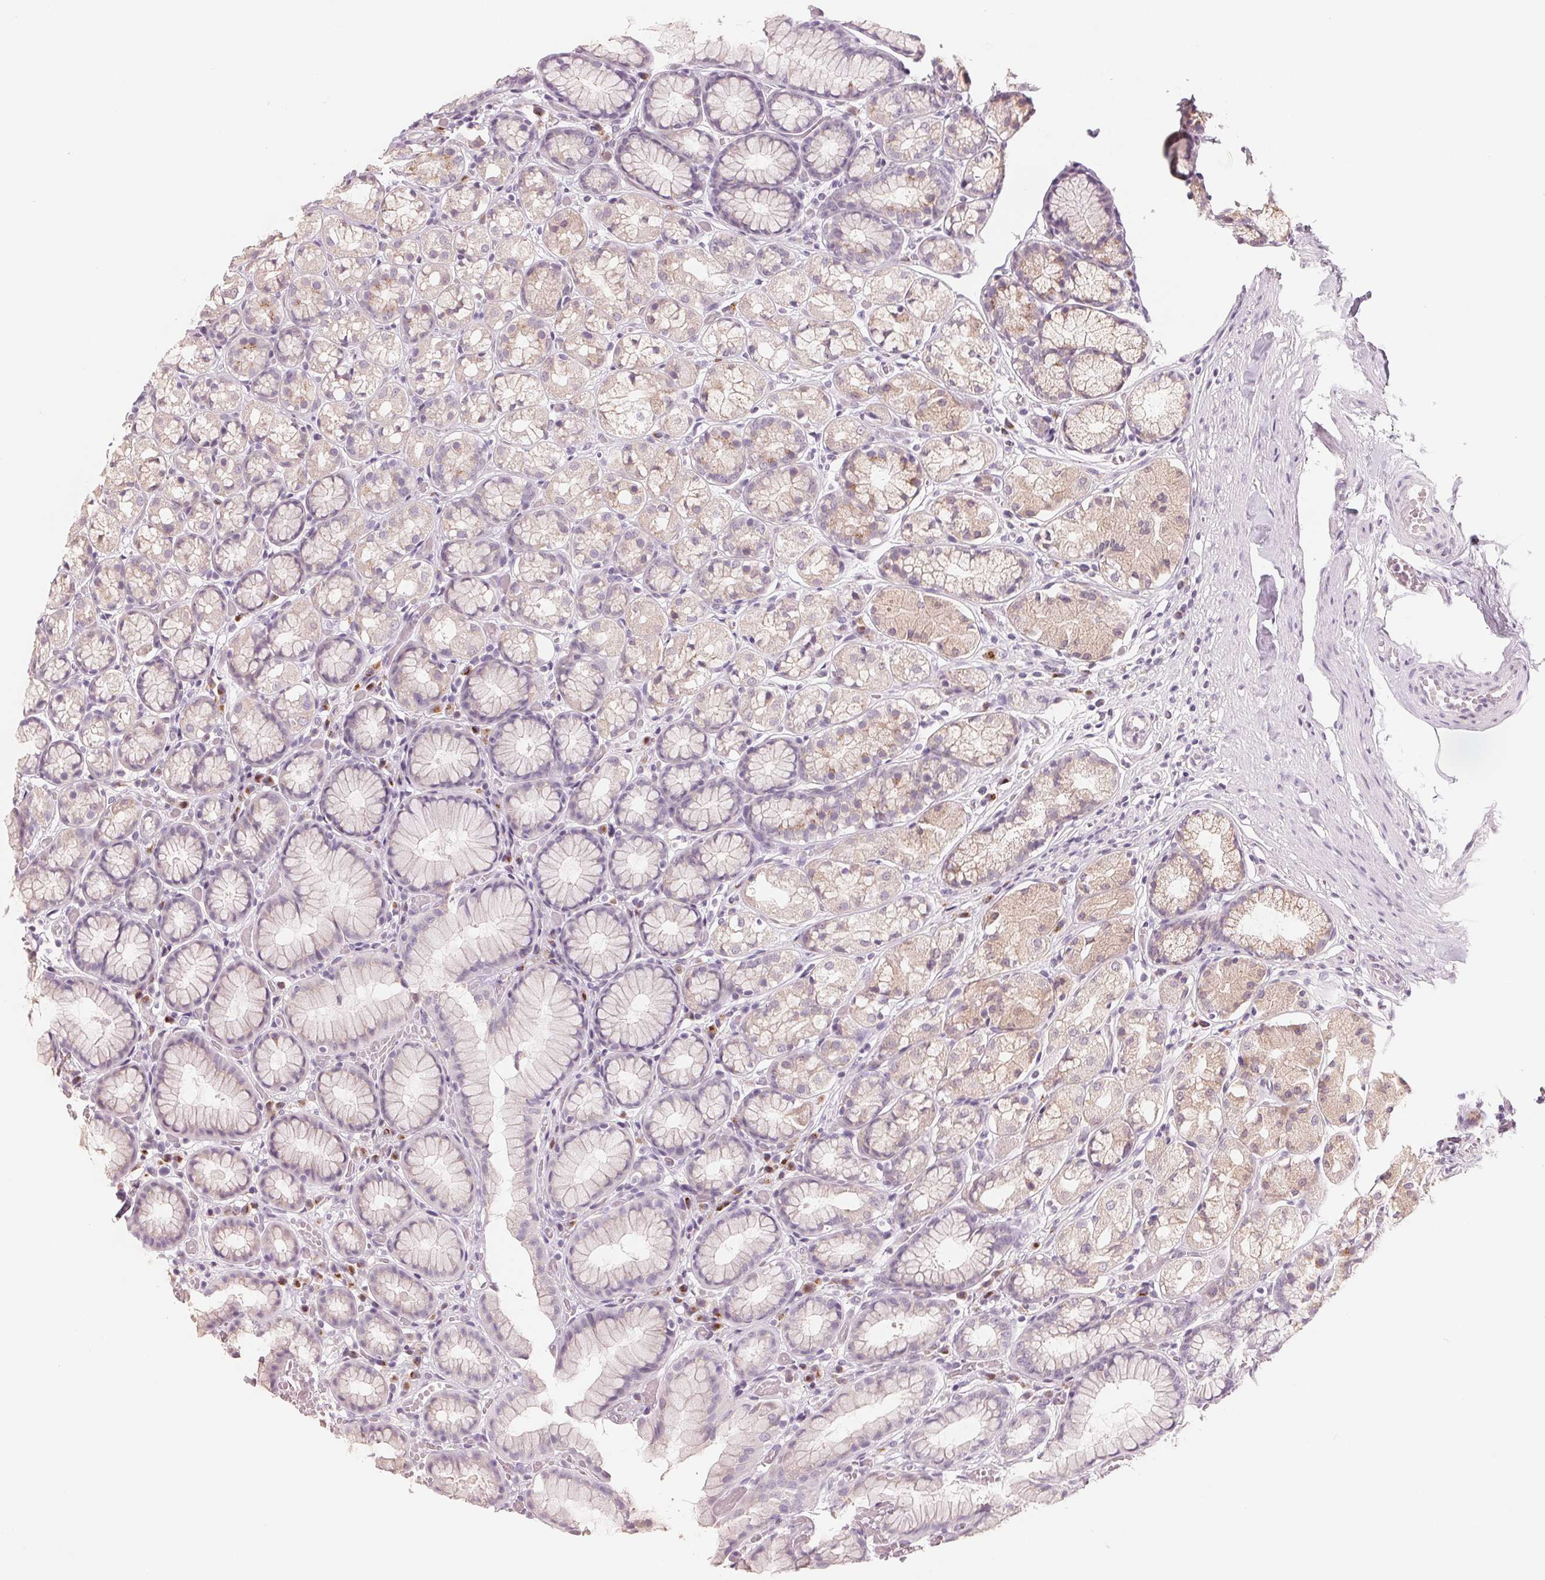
{"staining": {"intensity": "weak", "quantity": "25%-75%", "location": "cytoplasmic/membranous"}, "tissue": "stomach", "cell_type": "Glandular cells", "image_type": "normal", "snomed": [{"axis": "morphology", "description": "Normal tissue, NOS"}, {"axis": "topography", "description": "Smooth muscle"}, {"axis": "topography", "description": "Stomach"}], "caption": "A low amount of weak cytoplasmic/membranous staining is identified in approximately 25%-75% of glandular cells in unremarkable stomach.", "gene": "IL9R", "patient": {"sex": "male", "age": 70}}